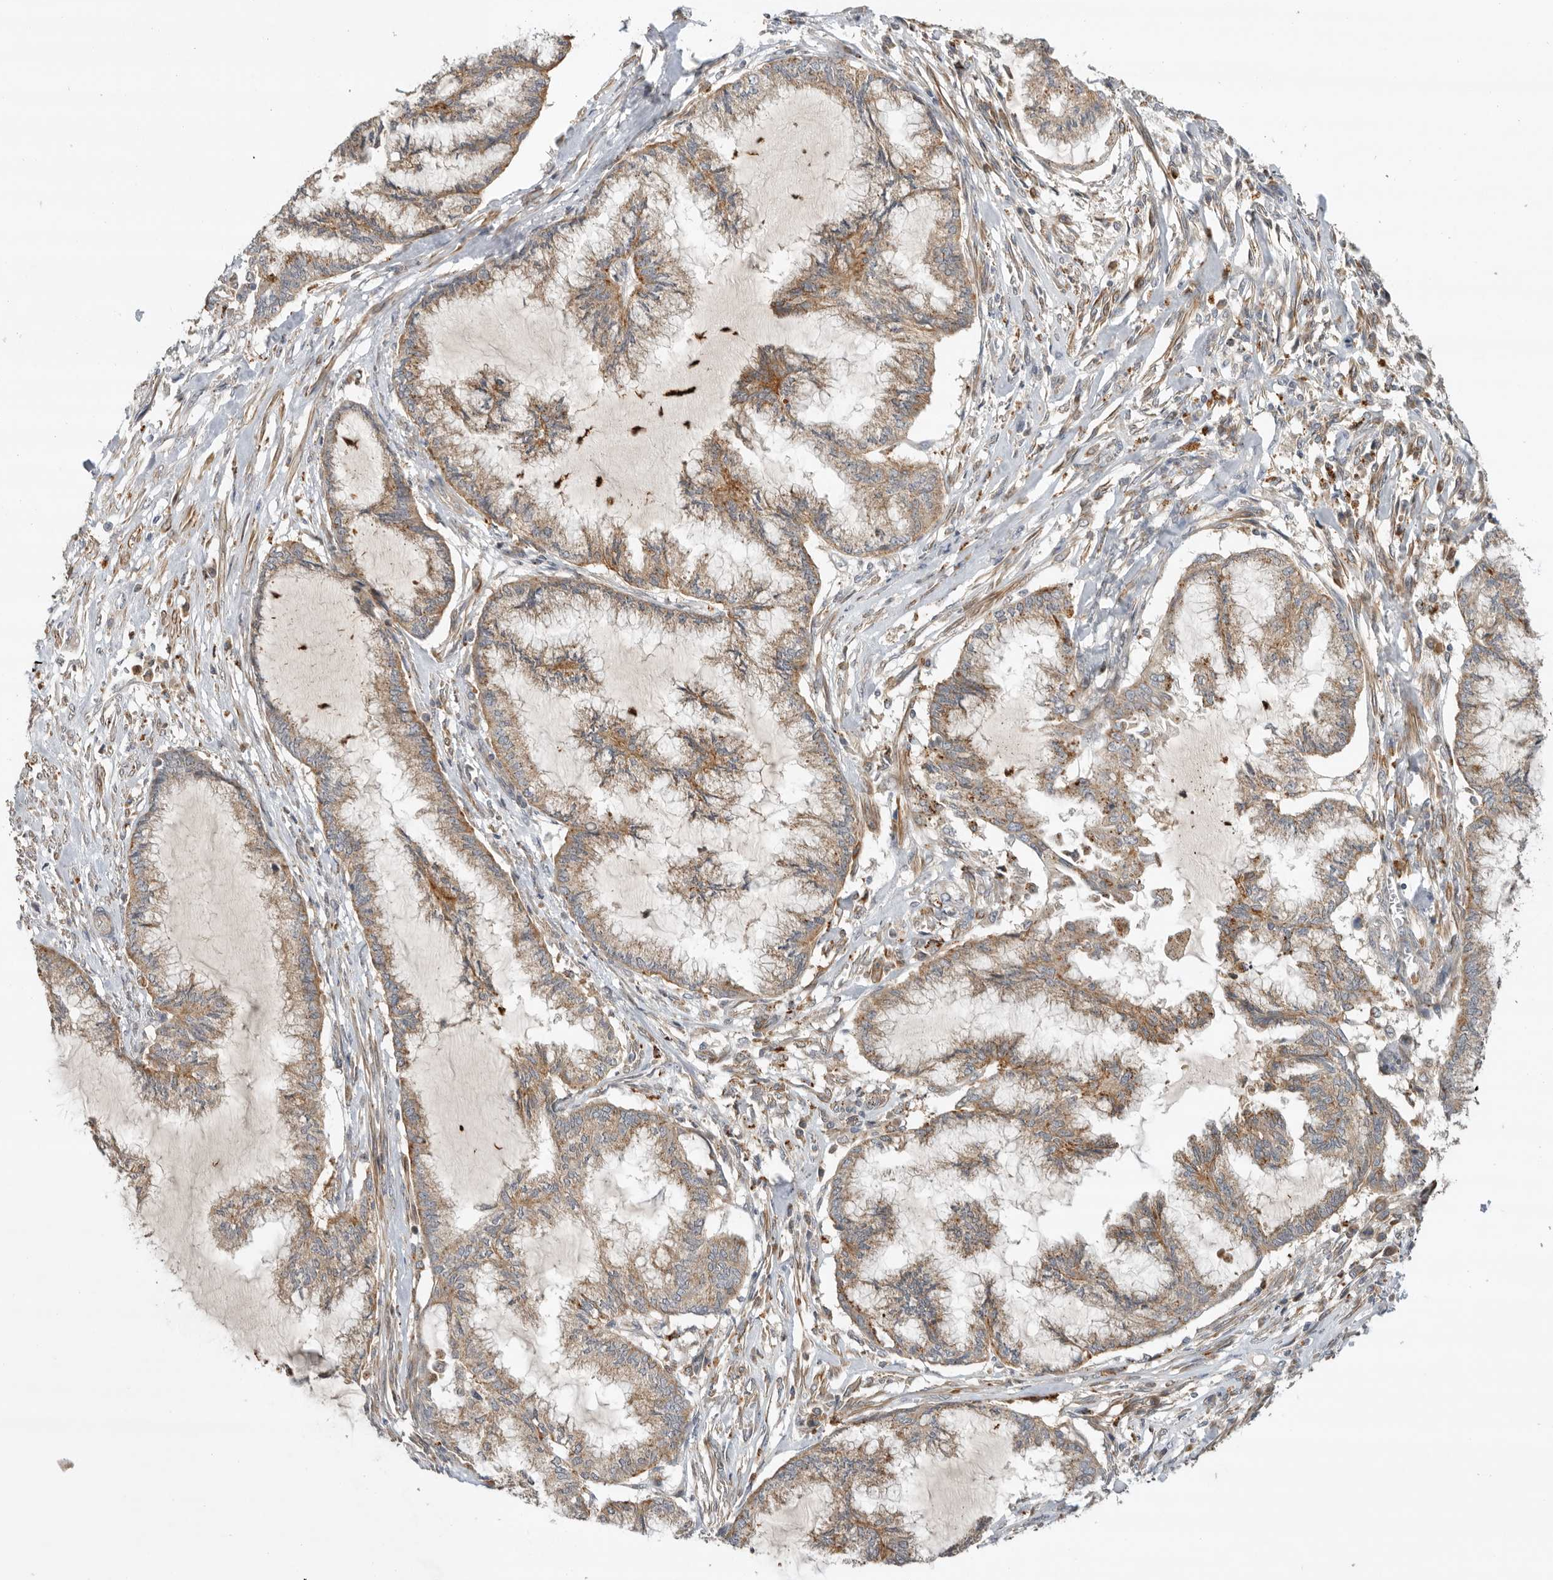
{"staining": {"intensity": "weak", "quantity": "25%-75%", "location": "cytoplasmic/membranous"}, "tissue": "endometrial cancer", "cell_type": "Tumor cells", "image_type": "cancer", "snomed": [{"axis": "morphology", "description": "Adenocarcinoma, NOS"}, {"axis": "topography", "description": "Endometrium"}], "caption": "Endometrial adenocarcinoma stained for a protein demonstrates weak cytoplasmic/membranous positivity in tumor cells.", "gene": "GNE", "patient": {"sex": "female", "age": 86}}